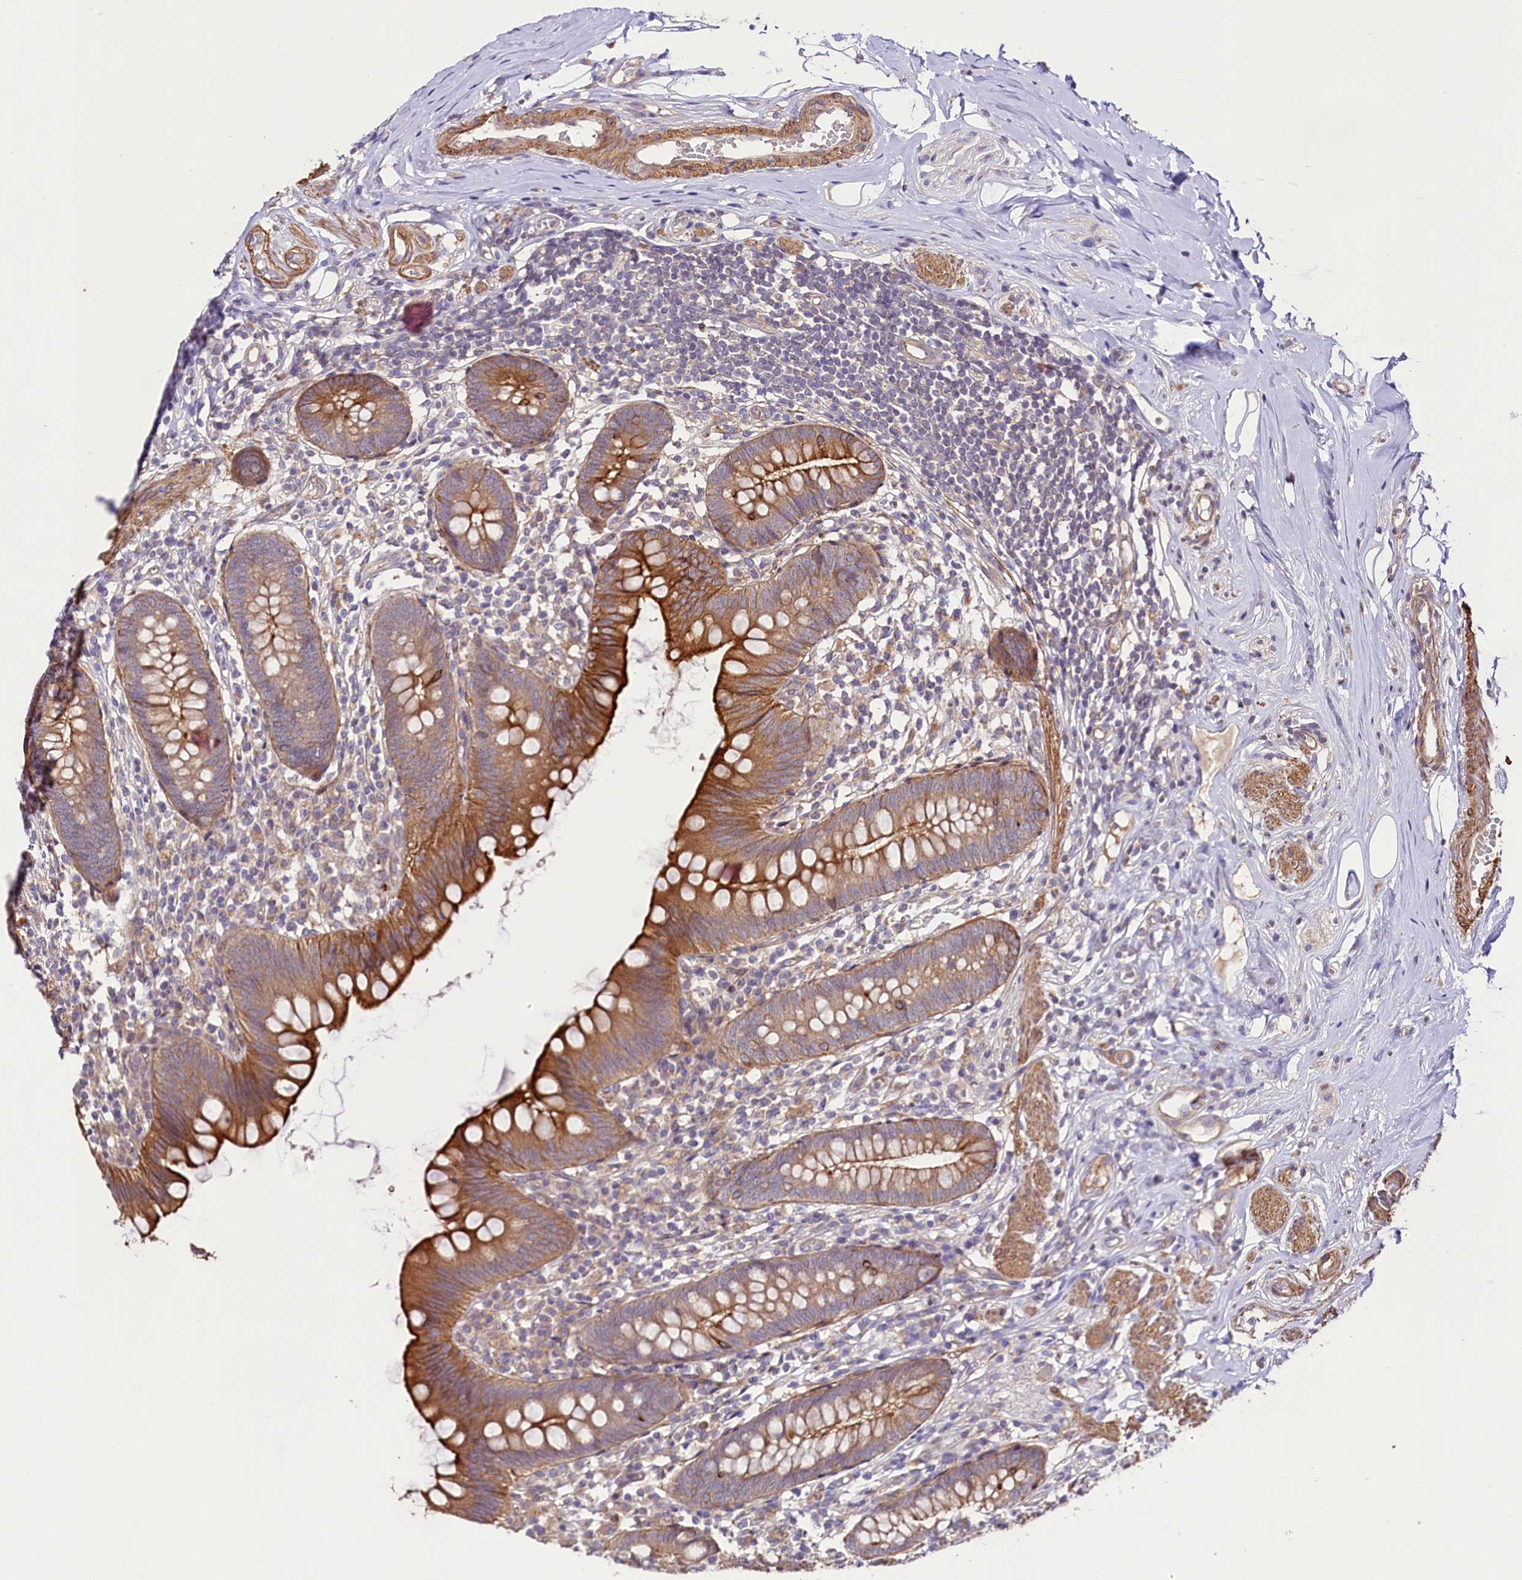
{"staining": {"intensity": "strong", "quantity": ">75%", "location": "cytoplasmic/membranous"}, "tissue": "appendix", "cell_type": "Glandular cells", "image_type": "normal", "snomed": [{"axis": "morphology", "description": "Normal tissue, NOS"}, {"axis": "topography", "description": "Appendix"}], "caption": "Strong cytoplasmic/membranous expression for a protein is seen in approximately >75% of glandular cells of normal appendix using immunohistochemistry.", "gene": "VPS11", "patient": {"sex": "female", "age": 62}}